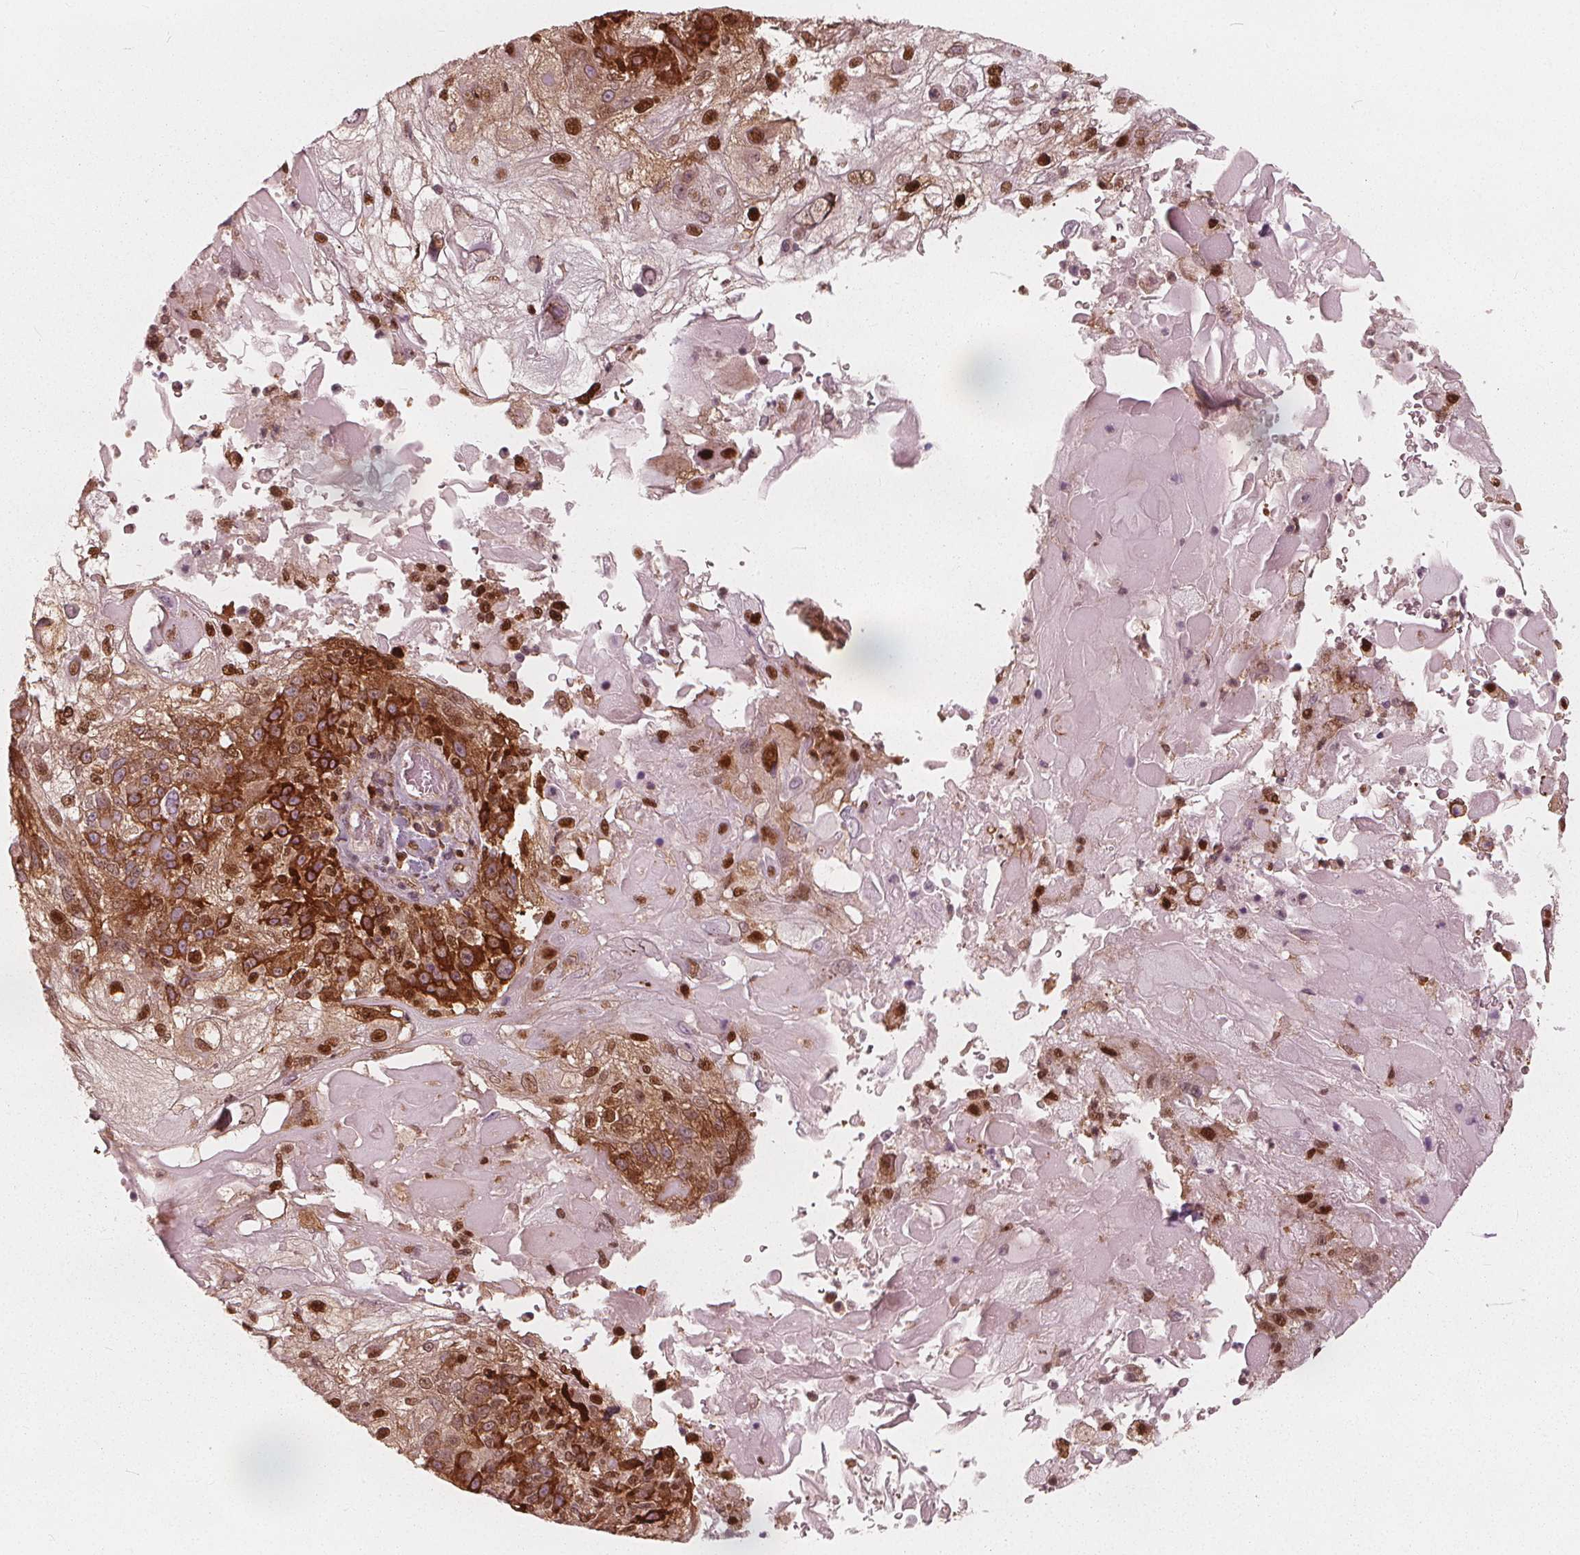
{"staining": {"intensity": "strong", "quantity": ">75%", "location": "cytoplasmic/membranous,nuclear"}, "tissue": "skin cancer", "cell_type": "Tumor cells", "image_type": "cancer", "snomed": [{"axis": "morphology", "description": "Normal tissue, NOS"}, {"axis": "morphology", "description": "Squamous cell carcinoma, NOS"}, {"axis": "topography", "description": "Skin"}], "caption": "Tumor cells exhibit high levels of strong cytoplasmic/membranous and nuclear expression in approximately >75% of cells in skin cancer.", "gene": "SQSTM1", "patient": {"sex": "female", "age": 83}}